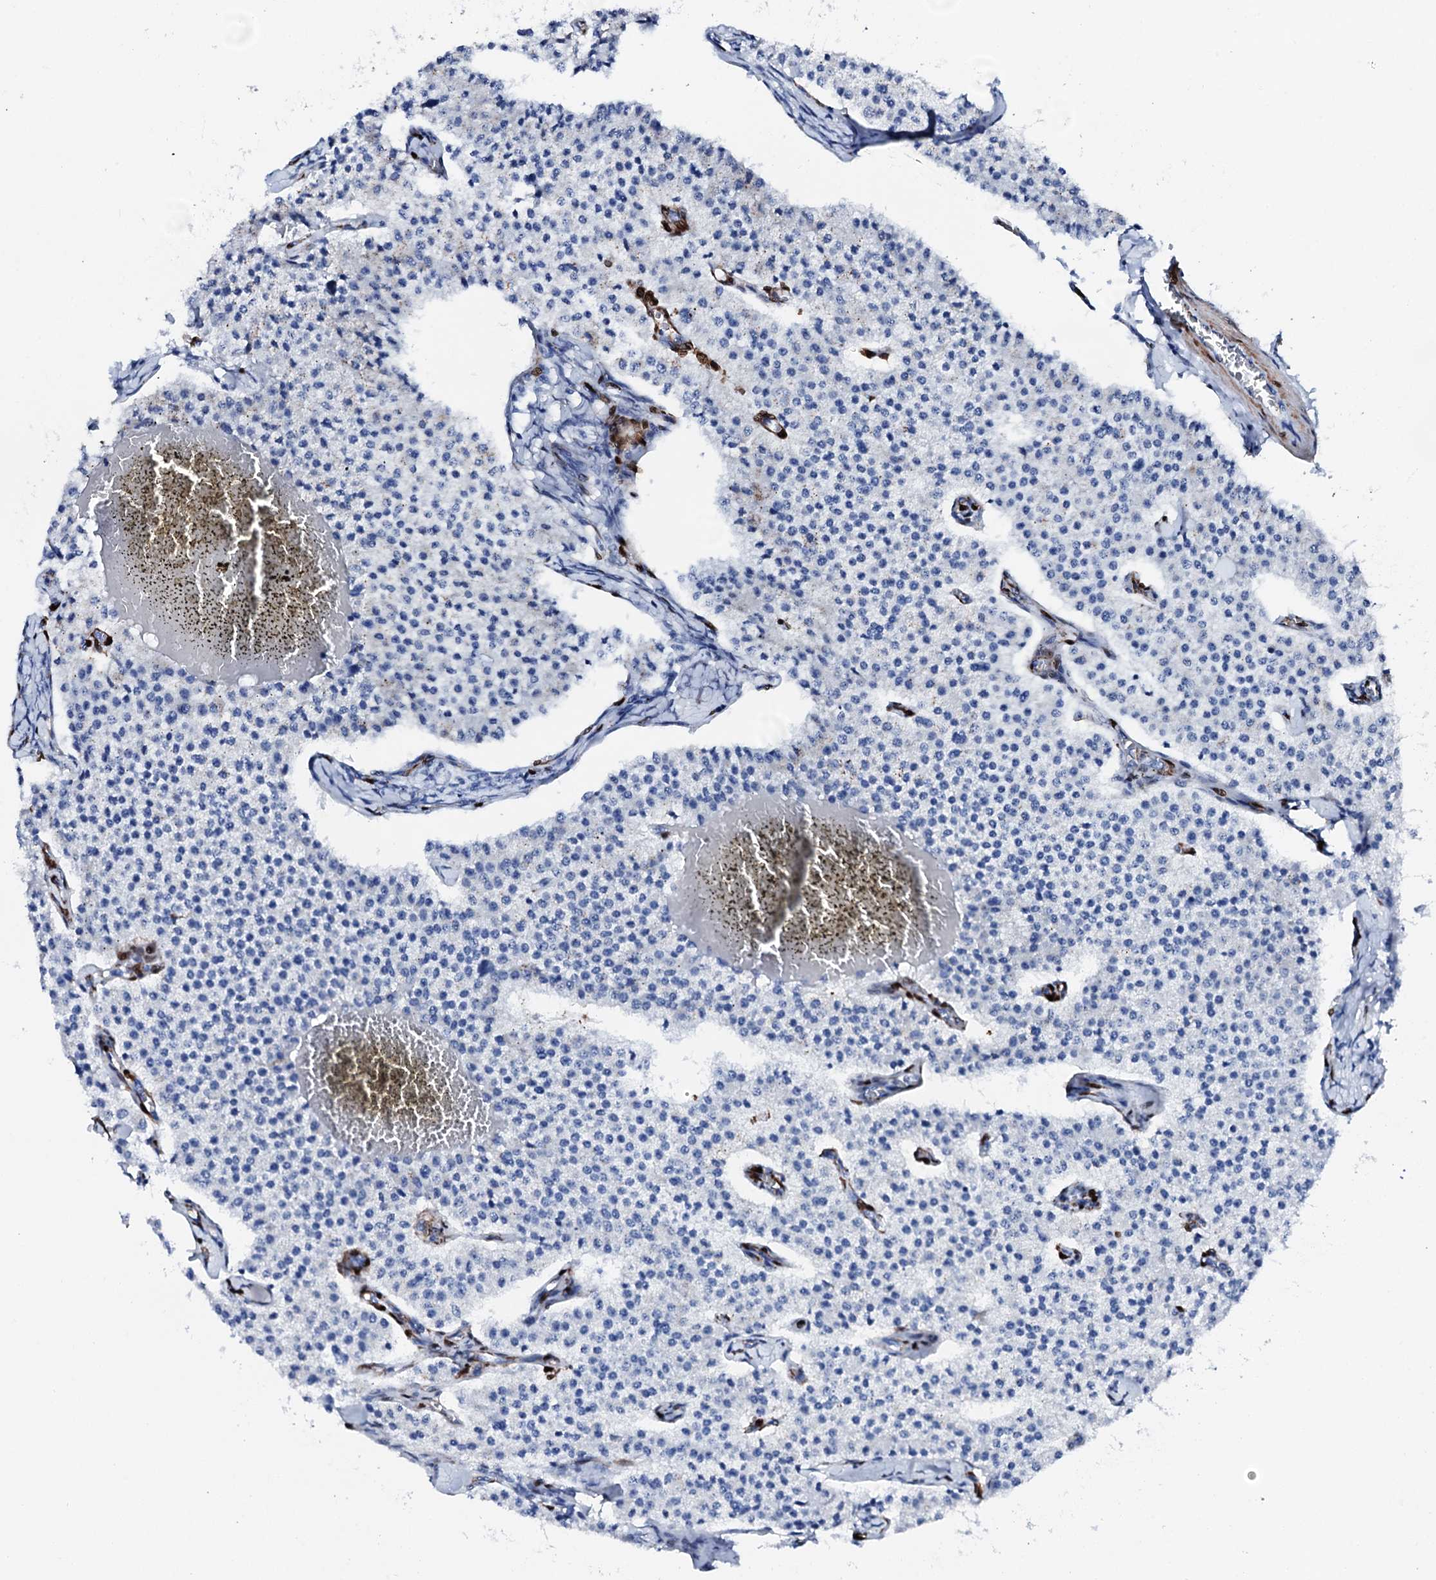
{"staining": {"intensity": "negative", "quantity": "none", "location": "none"}, "tissue": "carcinoid", "cell_type": "Tumor cells", "image_type": "cancer", "snomed": [{"axis": "morphology", "description": "Carcinoid, malignant, NOS"}, {"axis": "topography", "description": "Colon"}], "caption": "Tumor cells are negative for brown protein staining in carcinoid (malignant).", "gene": "NRIP2", "patient": {"sex": "female", "age": 52}}